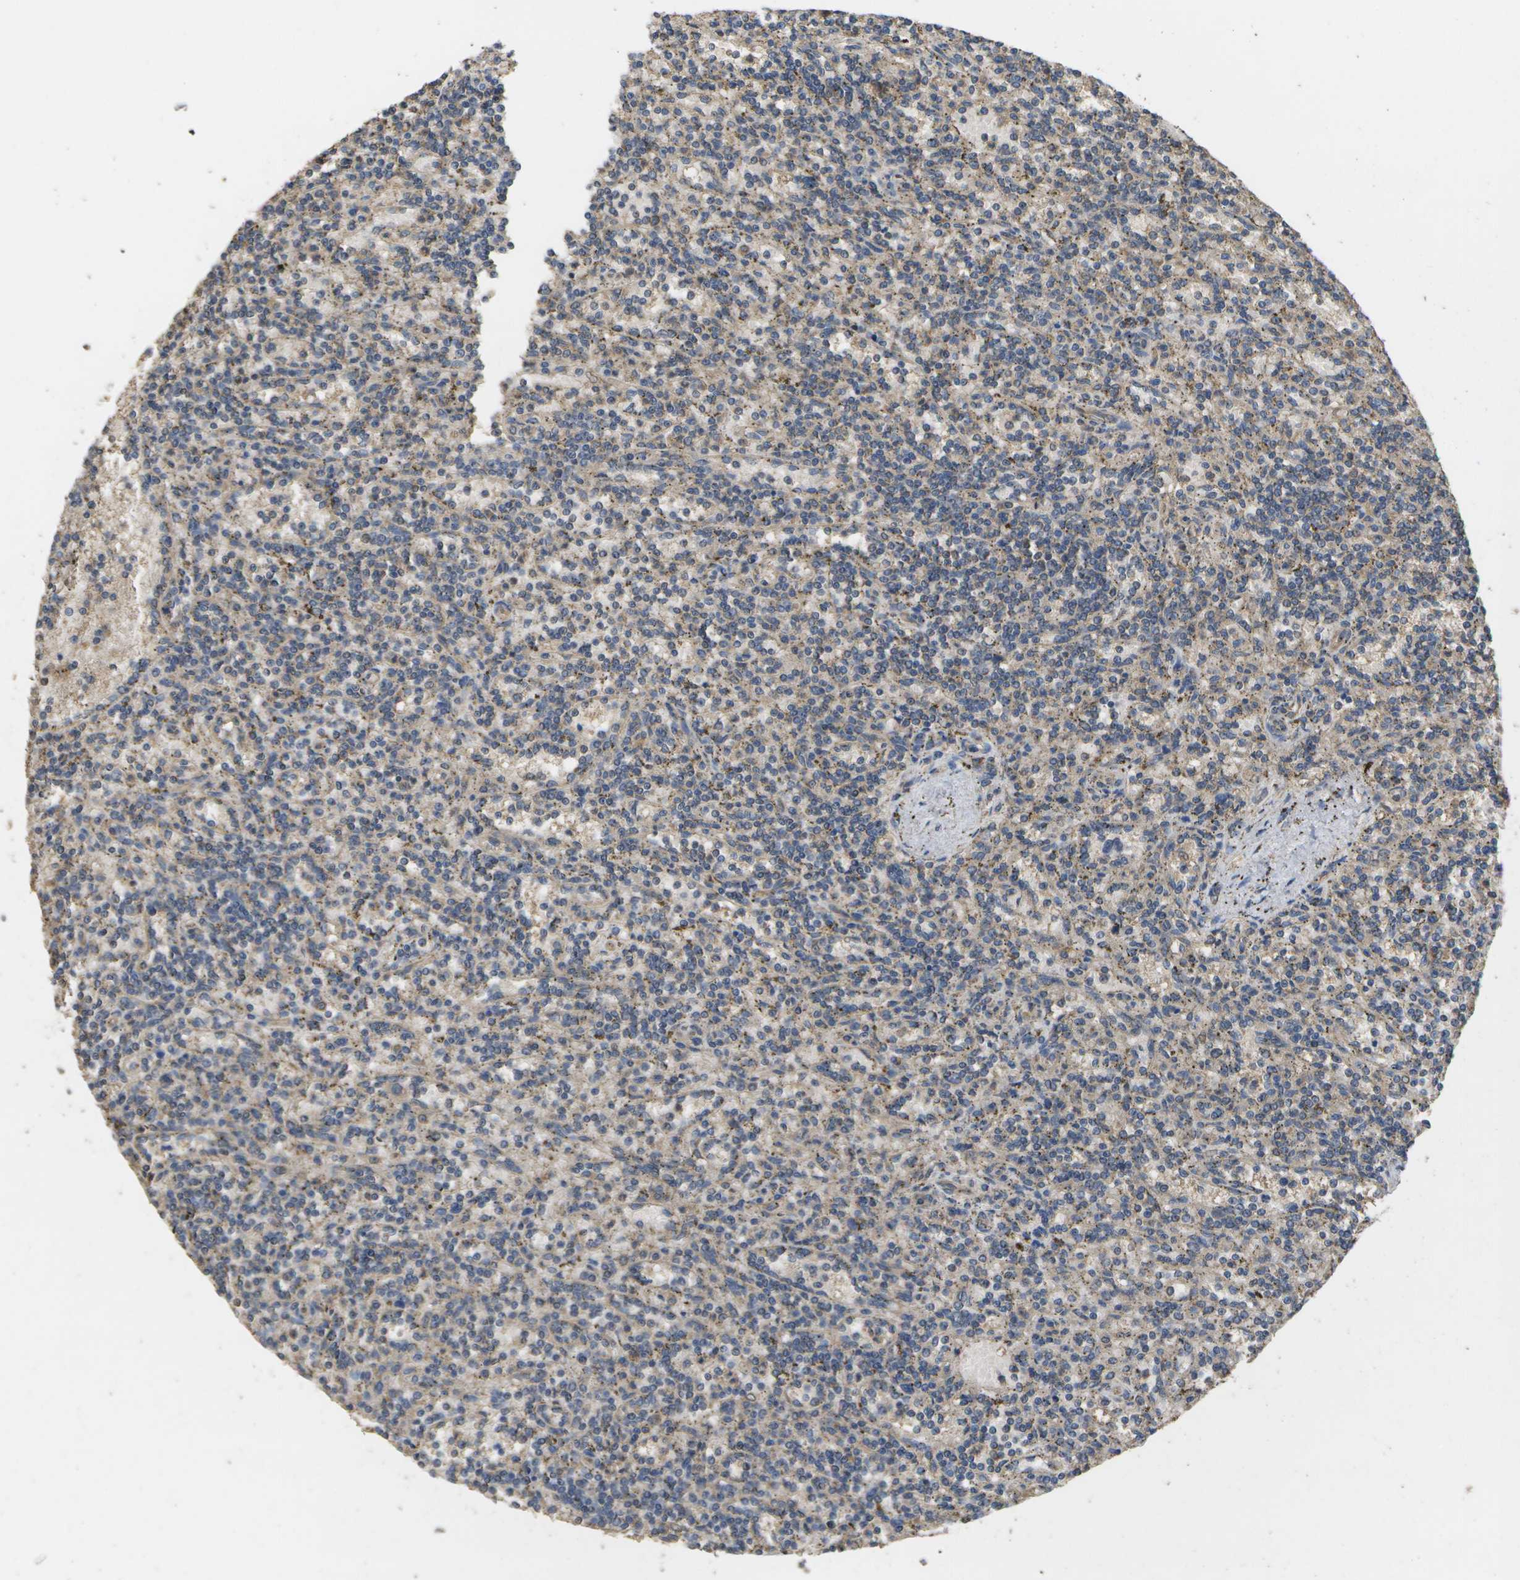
{"staining": {"intensity": "weak", "quantity": "<25%", "location": "cytoplasmic/membranous"}, "tissue": "lymphoma", "cell_type": "Tumor cells", "image_type": "cancer", "snomed": [{"axis": "morphology", "description": "Malignant lymphoma, non-Hodgkin's type, Low grade"}, {"axis": "topography", "description": "Spleen"}], "caption": "Protein analysis of low-grade malignant lymphoma, non-Hodgkin's type demonstrates no significant staining in tumor cells.", "gene": "SACS", "patient": {"sex": "male", "age": 73}}